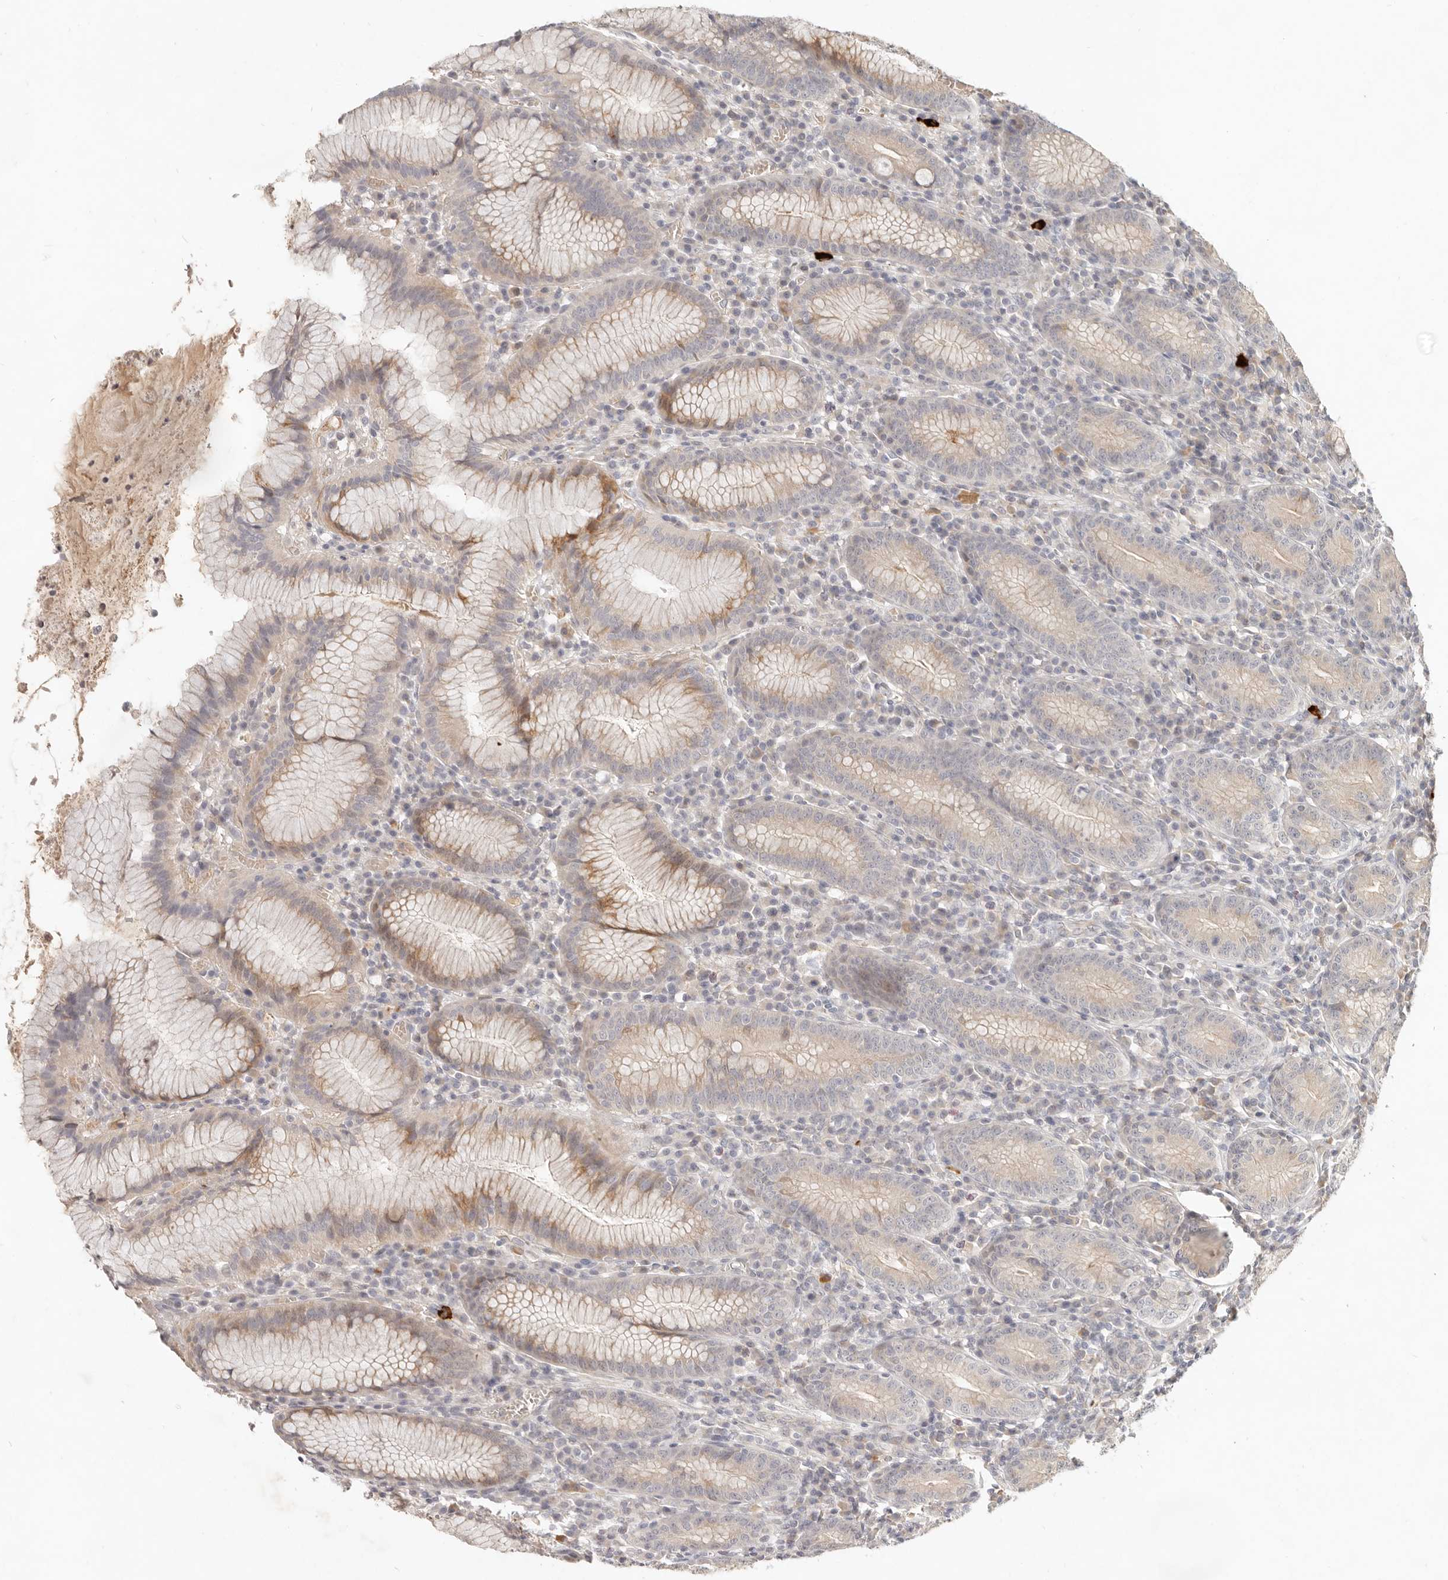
{"staining": {"intensity": "weak", "quantity": ">75%", "location": "cytoplasmic/membranous"}, "tissue": "stomach", "cell_type": "Glandular cells", "image_type": "normal", "snomed": [{"axis": "morphology", "description": "Normal tissue, NOS"}, {"axis": "topography", "description": "Stomach"}], "caption": "Unremarkable stomach was stained to show a protein in brown. There is low levels of weak cytoplasmic/membranous staining in about >75% of glandular cells.", "gene": "UBXN11", "patient": {"sex": "male", "age": 55}}